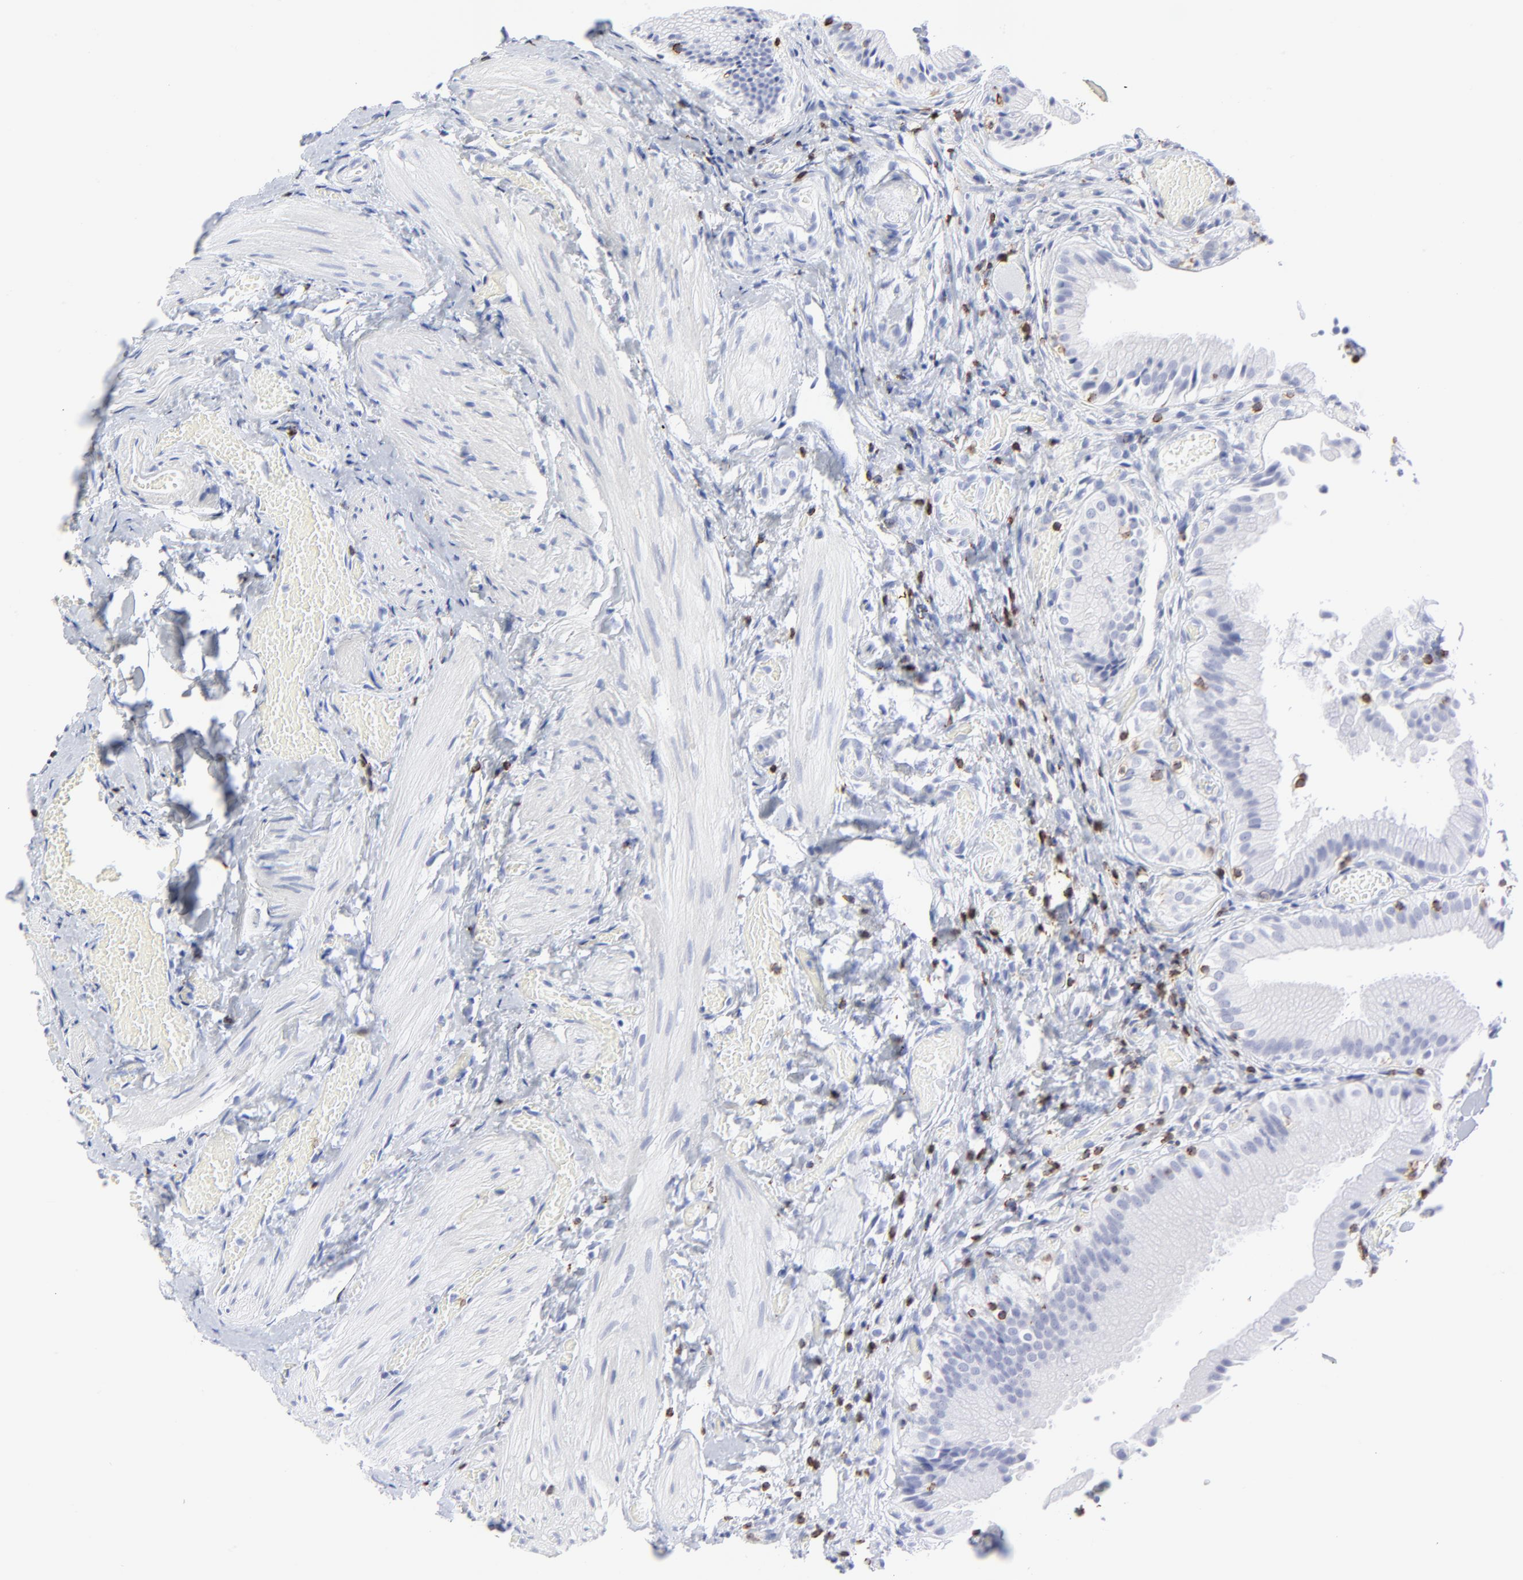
{"staining": {"intensity": "negative", "quantity": "none", "location": "none"}, "tissue": "gallbladder", "cell_type": "Glandular cells", "image_type": "normal", "snomed": [{"axis": "morphology", "description": "Normal tissue, NOS"}, {"axis": "topography", "description": "Gallbladder"}], "caption": "Glandular cells show no significant protein positivity in unremarkable gallbladder. (IHC, brightfield microscopy, high magnification).", "gene": "LCK", "patient": {"sex": "male", "age": 65}}